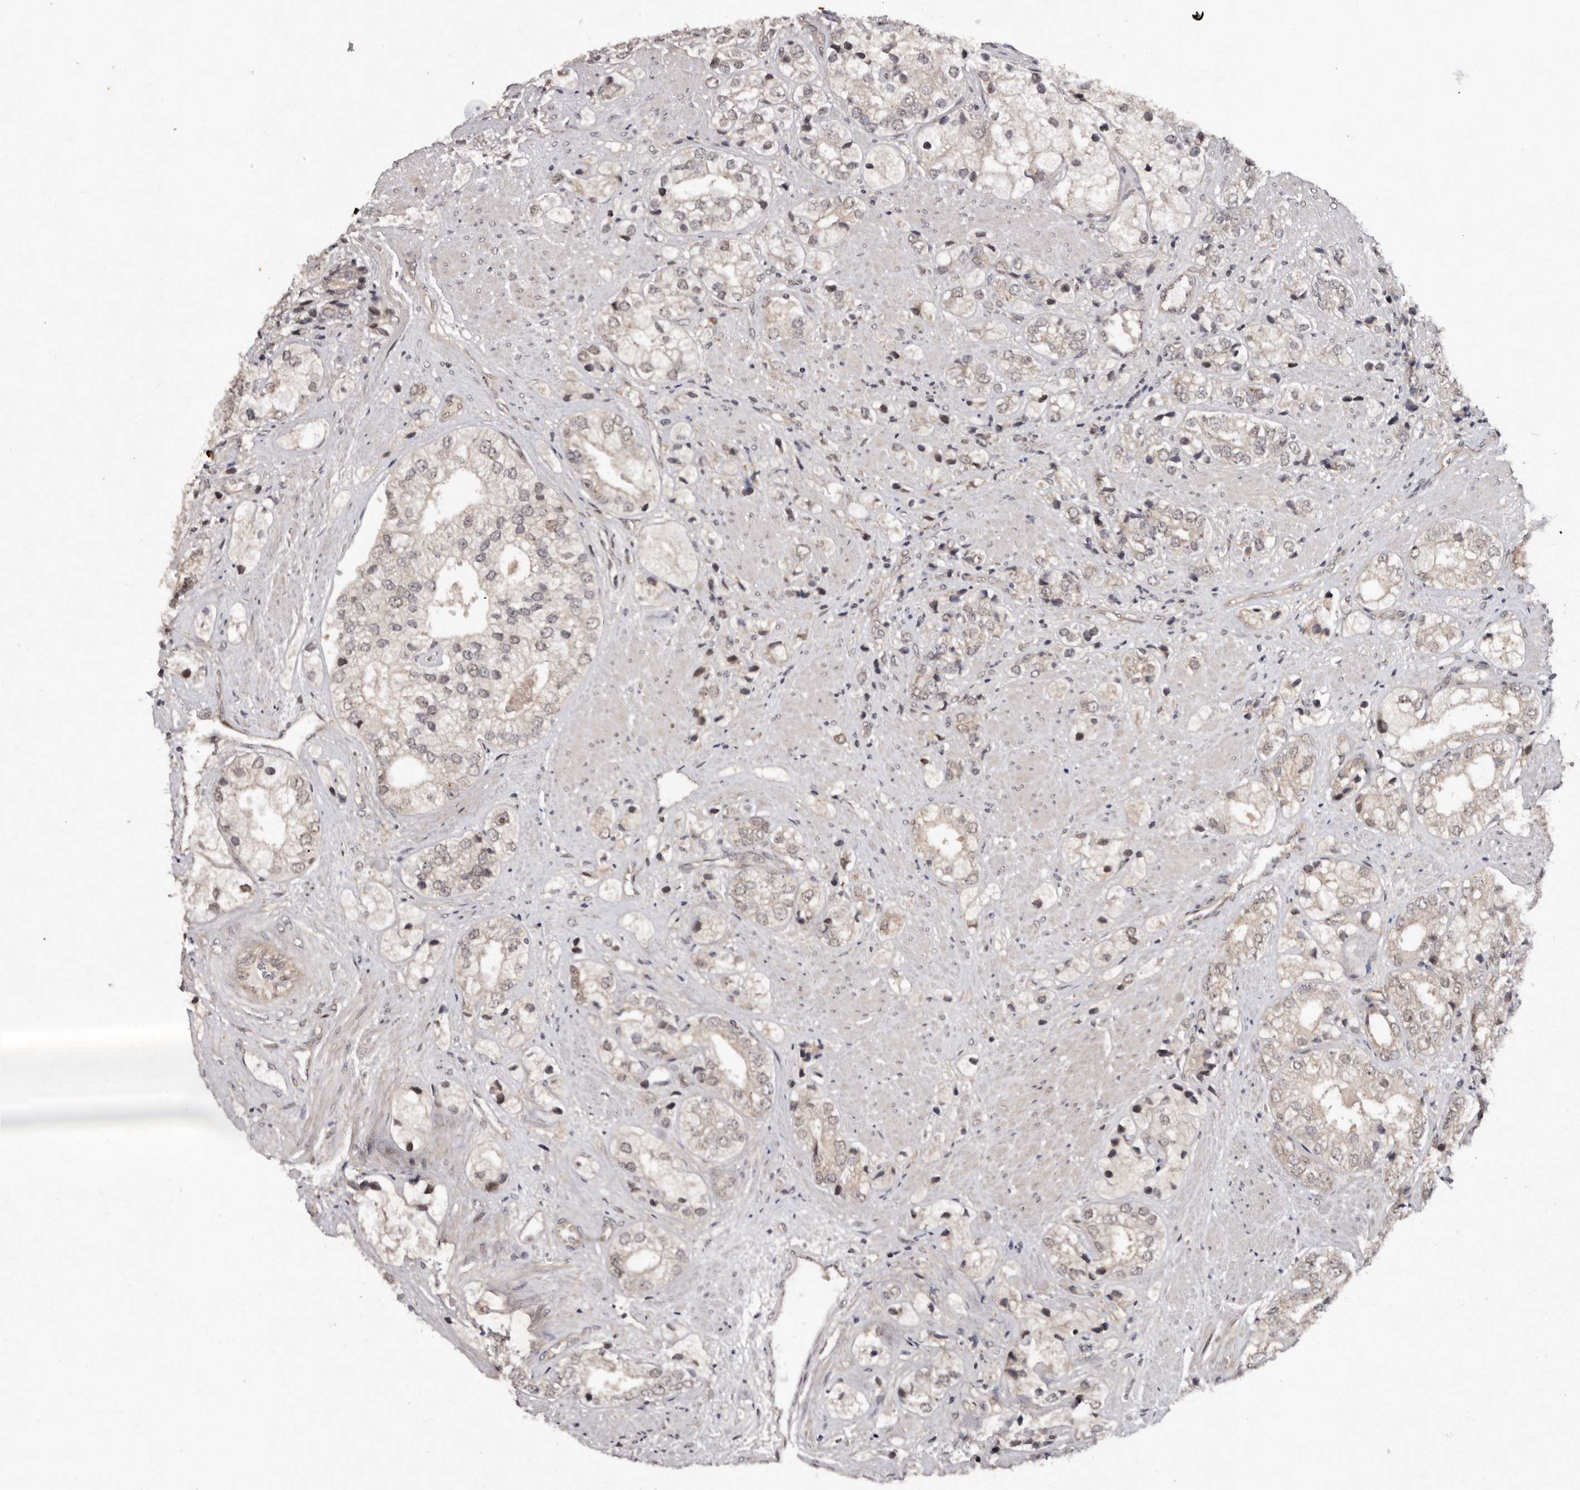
{"staining": {"intensity": "weak", "quantity": "<25%", "location": "cytoplasmic/membranous"}, "tissue": "prostate cancer", "cell_type": "Tumor cells", "image_type": "cancer", "snomed": [{"axis": "morphology", "description": "Adenocarcinoma, High grade"}, {"axis": "topography", "description": "Prostate"}], "caption": "High power microscopy micrograph of an immunohistochemistry (IHC) image of prostate cancer (adenocarcinoma (high-grade)), revealing no significant staining in tumor cells. The staining is performed using DAB (3,3'-diaminobenzidine) brown chromogen with nuclei counter-stained in using hematoxylin.", "gene": "ABL1", "patient": {"sex": "male", "age": 50}}